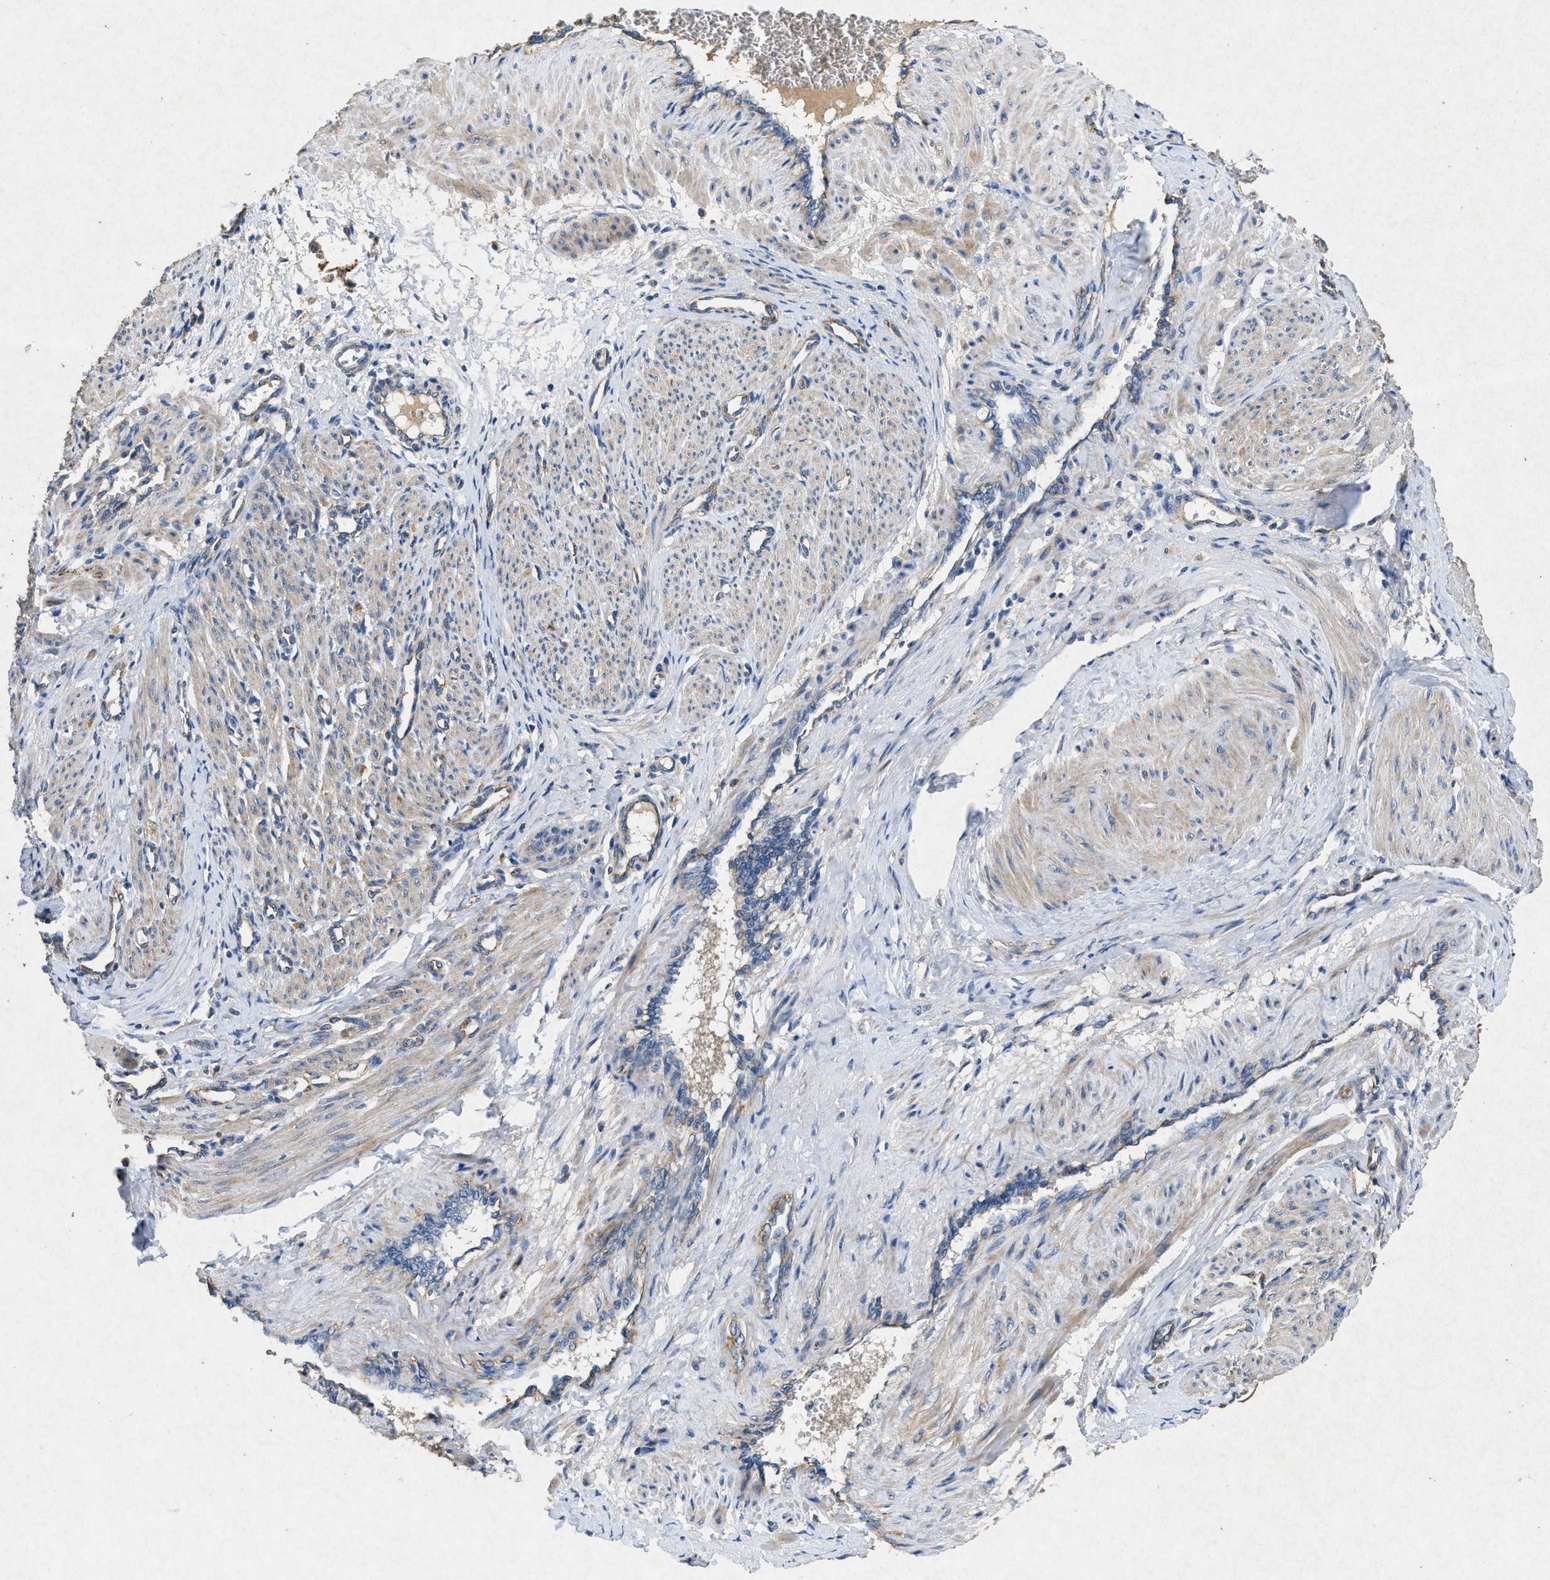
{"staining": {"intensity": "weak", "quantity": "25%-75%", "location": "cytoplasmic/membranous"}, "tissue": "smooth muscle", "cell_type": "Smooth muscle cells", "image_type": "normal", "snomed": [{"axis": "morphology", "description": "Normal tissue, NOS"}, {"axis": "topography", "description": "Endometrium"}], "caption": "This histopathology image reveals immunohistochemistry (IHC) staining of benign human smooth muscle, with low weak cytoplasmic/membranous positivity in about 25%-75% of smooth muscle cells.", "gene": "CDK15", "patient": {"sex": "female", "age": 33}}